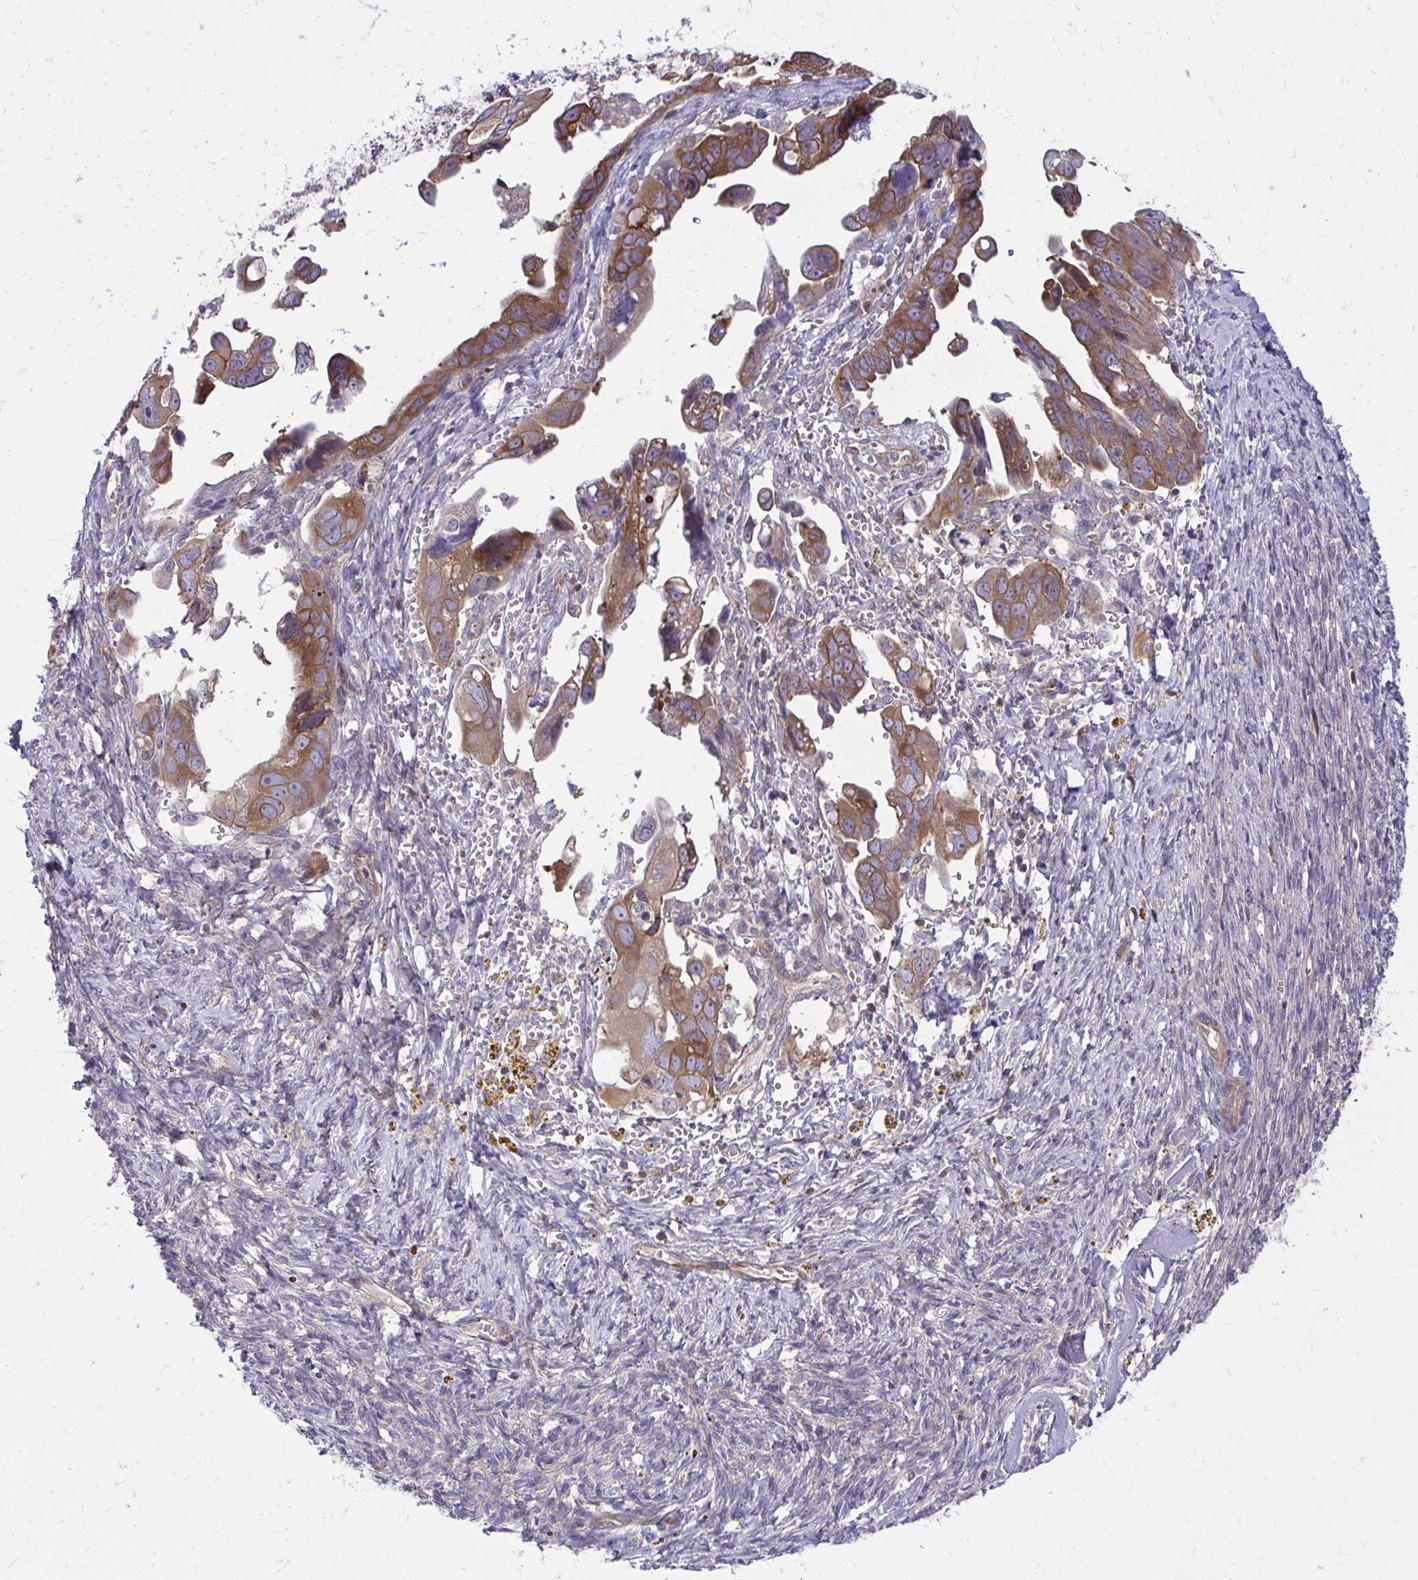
{"staining": {"intensity": "moderate", "quantity": ">75%", "location": "cytoplasmic/membranous"}, "tissue": "ovarian cancer", "cell_type": "Tumor cells", "image_type": "cancer", "snomed": [{"axis": "morphology", "description": "Cystadenocarcinoma, serous, NOS"}, {"axis": "topography", "description": "Ovary"}], "caption": "The histopathology image exhibits a brown stain indicating the presence of a protein in the cytoplasmic/membranous of tumor cells in ovarian serous cystadenocarcinoma.", "gene": "PPP5C", "patient": {"sex": "female", "age": 59}}